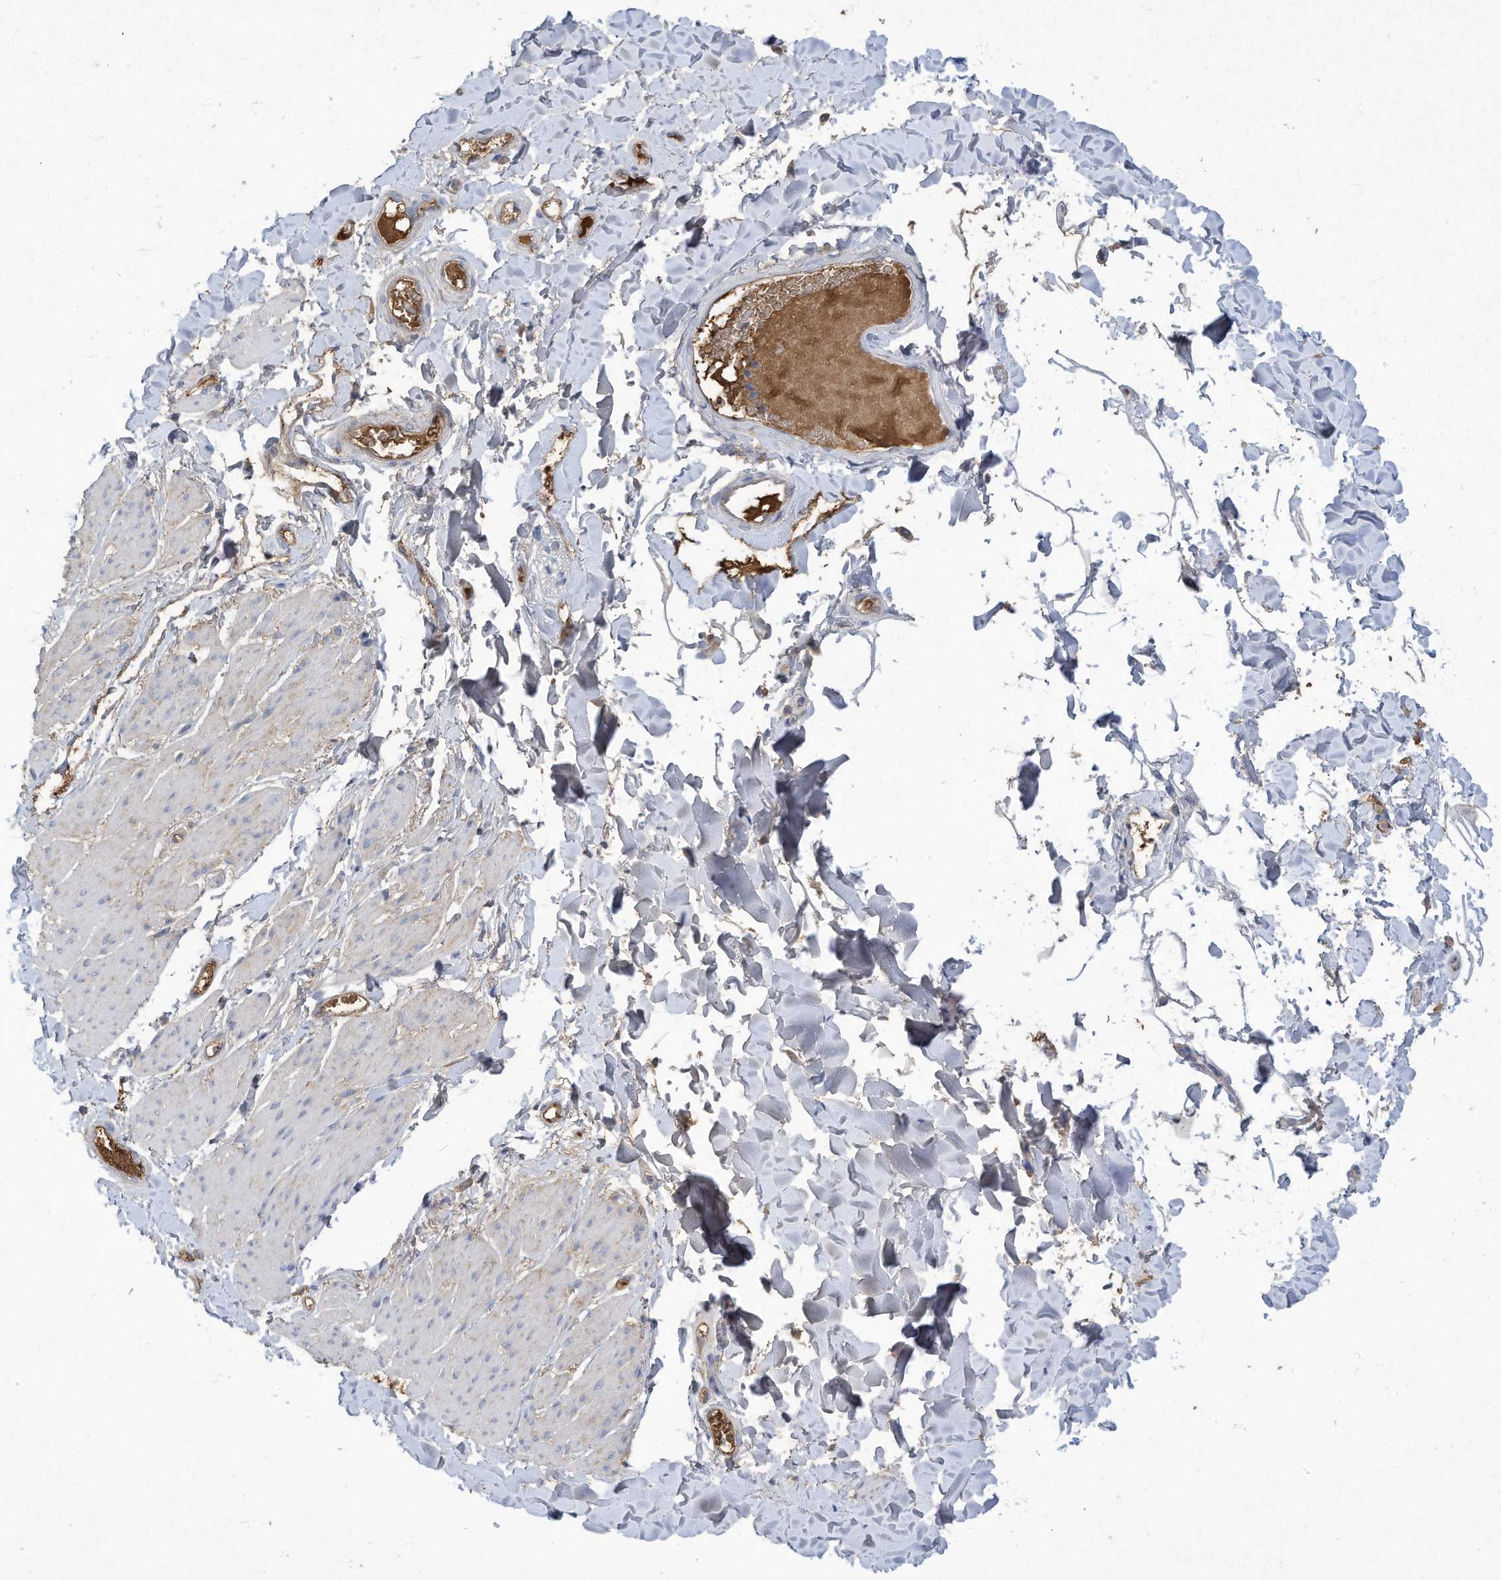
{"staining": {"intensity": "negative", "quantity": "none", "location": "none"}, "tissue": "smooth muscle", "cell_type": "Smooth muscle cells", "image_type": "normal", "snomed": [{"axis": "morphology", "description": "Normal tissue, NOS"}, {"axis": "topography", "description": "Colon"}, {"axis": "topography", "description": "Peripheral nerve tissue"}], "caption": "DAB (3,3'-diaminobenzidine) immunohistochemical staining of benign human smooth muscle exhibits no significant positivity in smooth muscle cells.", "gene": "HAS3", "patient": {"sex": "female", "age": 61}}